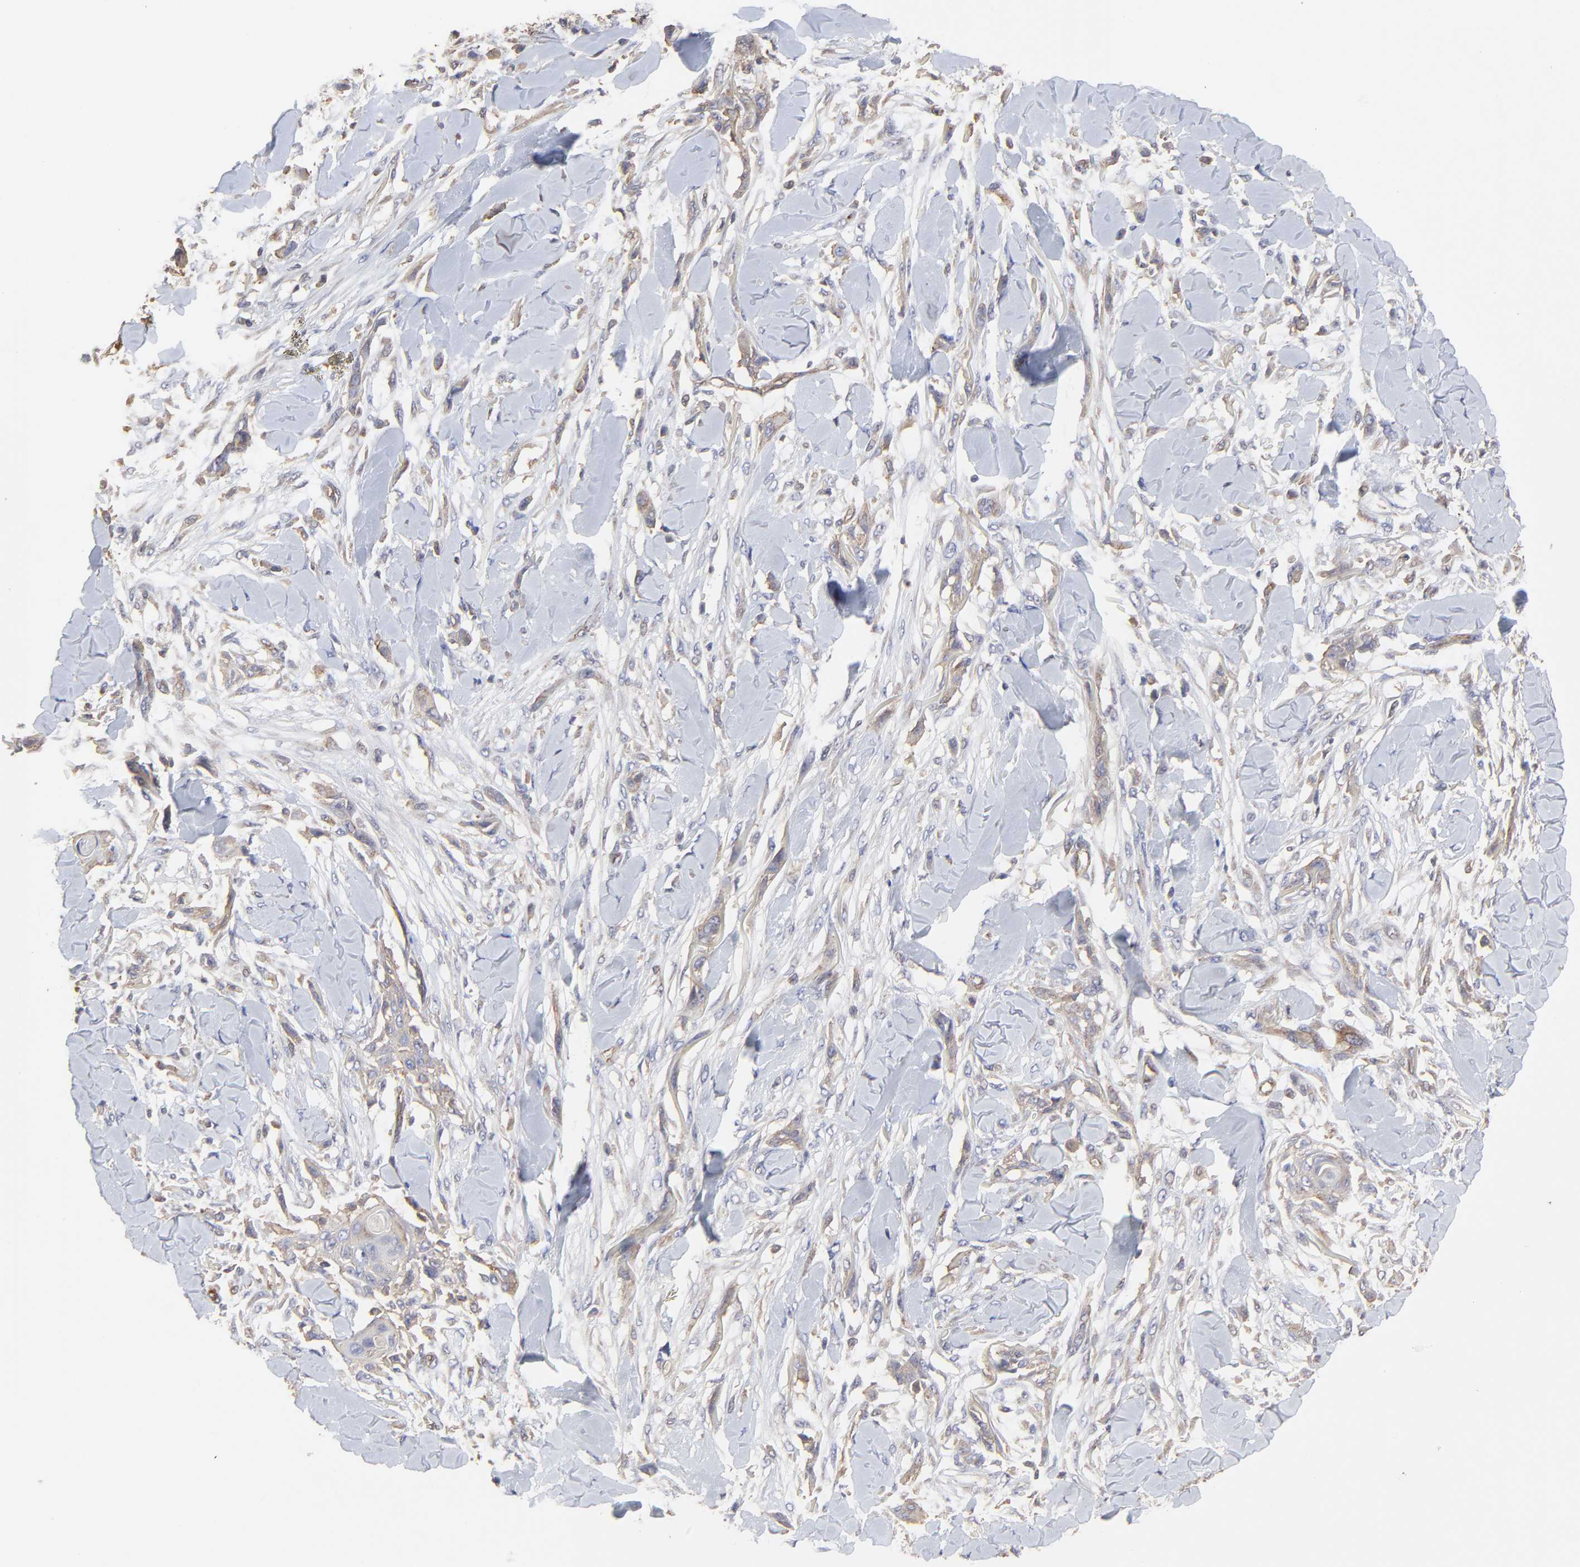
{"staining": {"intensity": "moderate", "quantity": "25%-75%", "location": "cytoplasmic/membranous"}, "tissue": "skin cancer", "cell_type": "Tumor cells", "image_type": "cancer", "snomed": [{"axis": "morphology", "description": "Squamous cell carcinoma, NOS"}, {"axis": "topography", "description": "Skin"}], "caption": "Tumor cells exhibit medium levels of moderate cytoplasmic/membranous expression in about 25%-75% of cells in skin cancer (squamous cell carcinoma).", "gene": "ARMT1", "patient": {"sex": "female", "age": 59}}